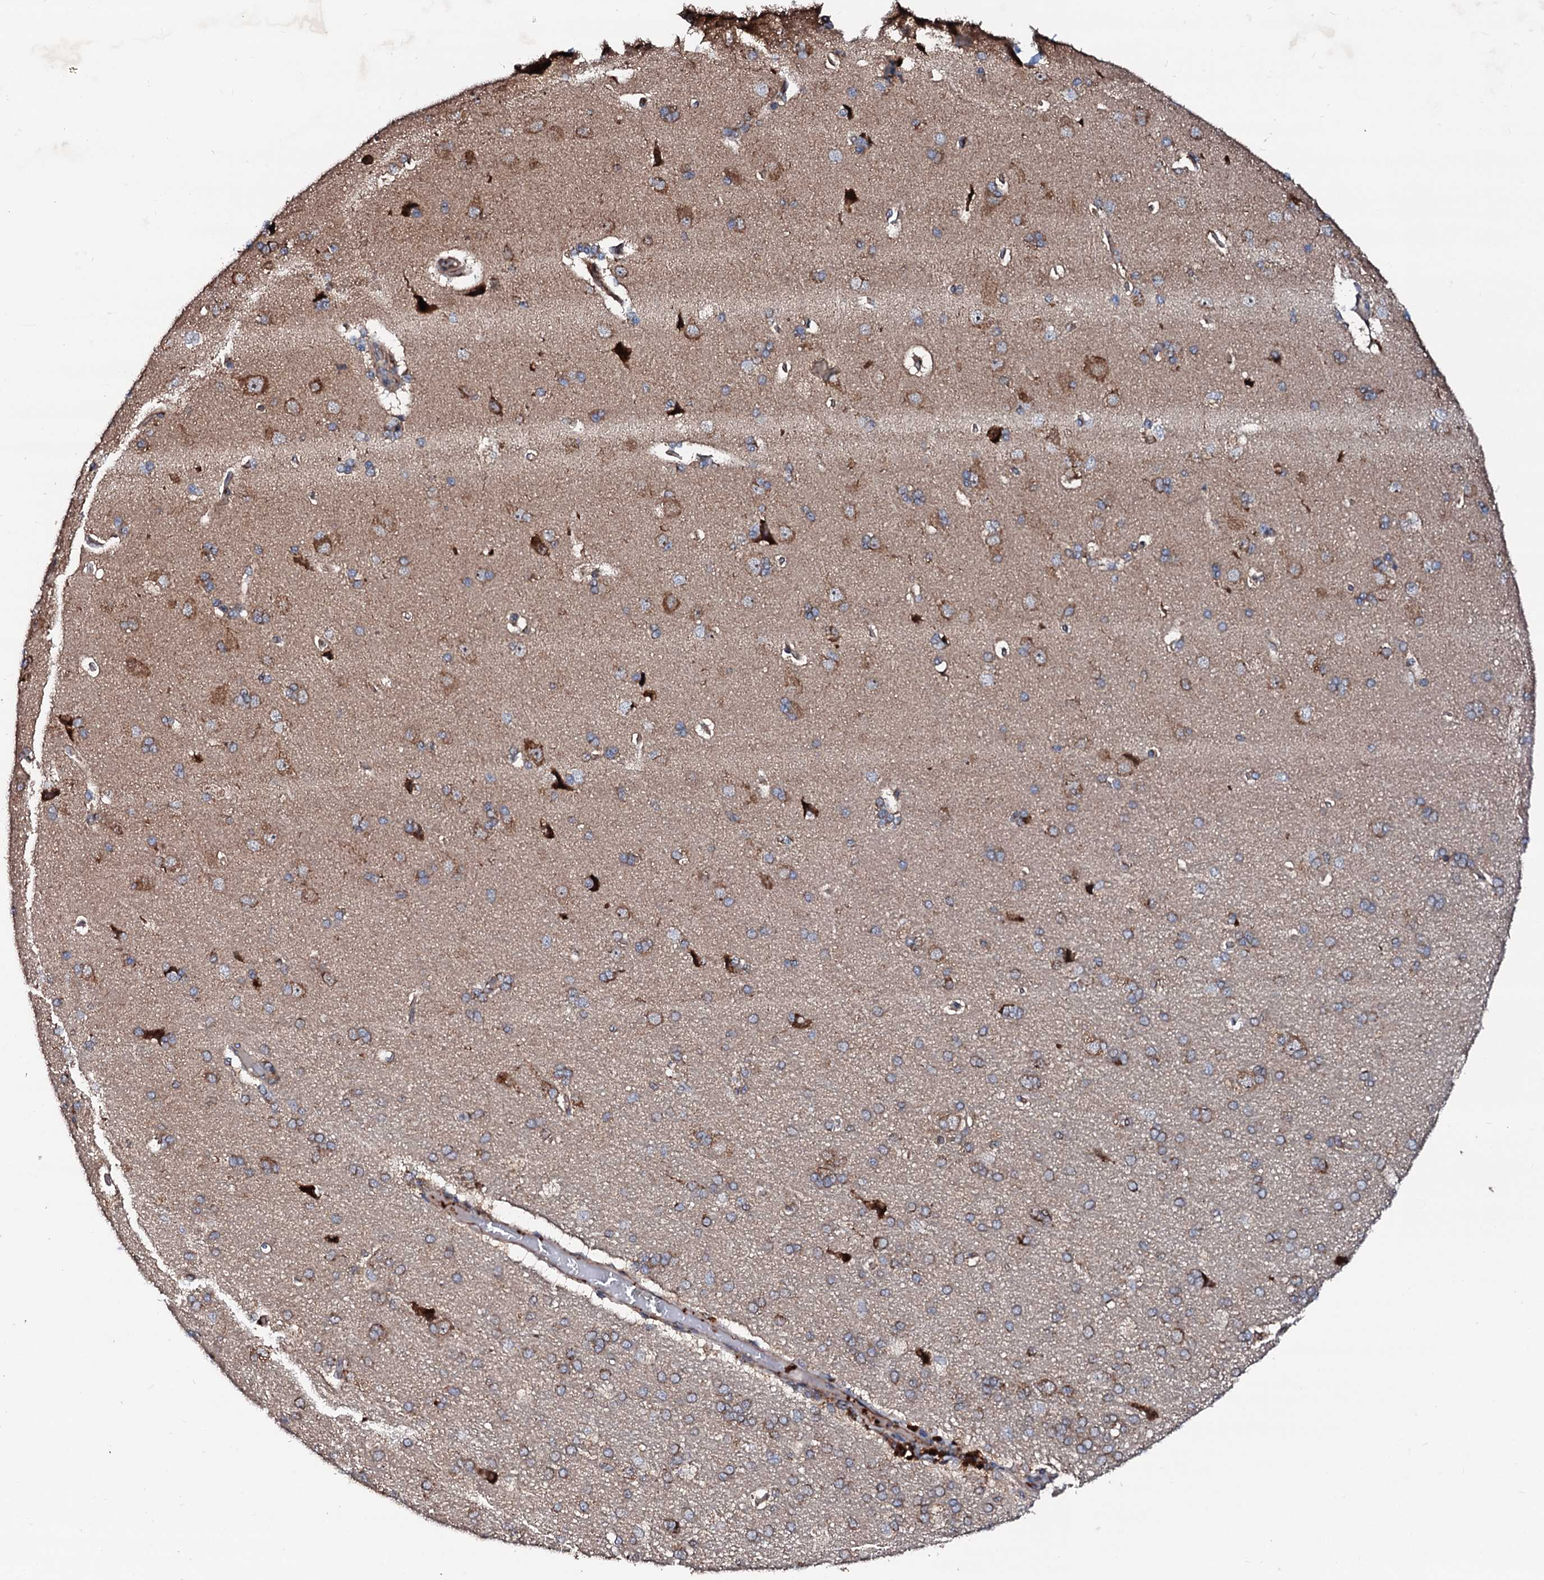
{"staining": {"intensity": "weak", "quantity": ">75%", "location": "cytoplasmic/membranous"}, "tissue": "cerebral cortex", "cell_type": "Endothelial cells", "image_type": "normal", "snomed": [{"axis": "morphology", "description": "Normal tissue, NOS"}, {"axis": "topography", "description": "Cerebral cortex"}], "caption": "A low amount of weak cytoplasmic/membranous positivity is seen in approximately >75% of endothelial cells in benign cerebral cortex.", "gene": "ENSG00000256591", "patient": {"sex": "male", "age": 62}}